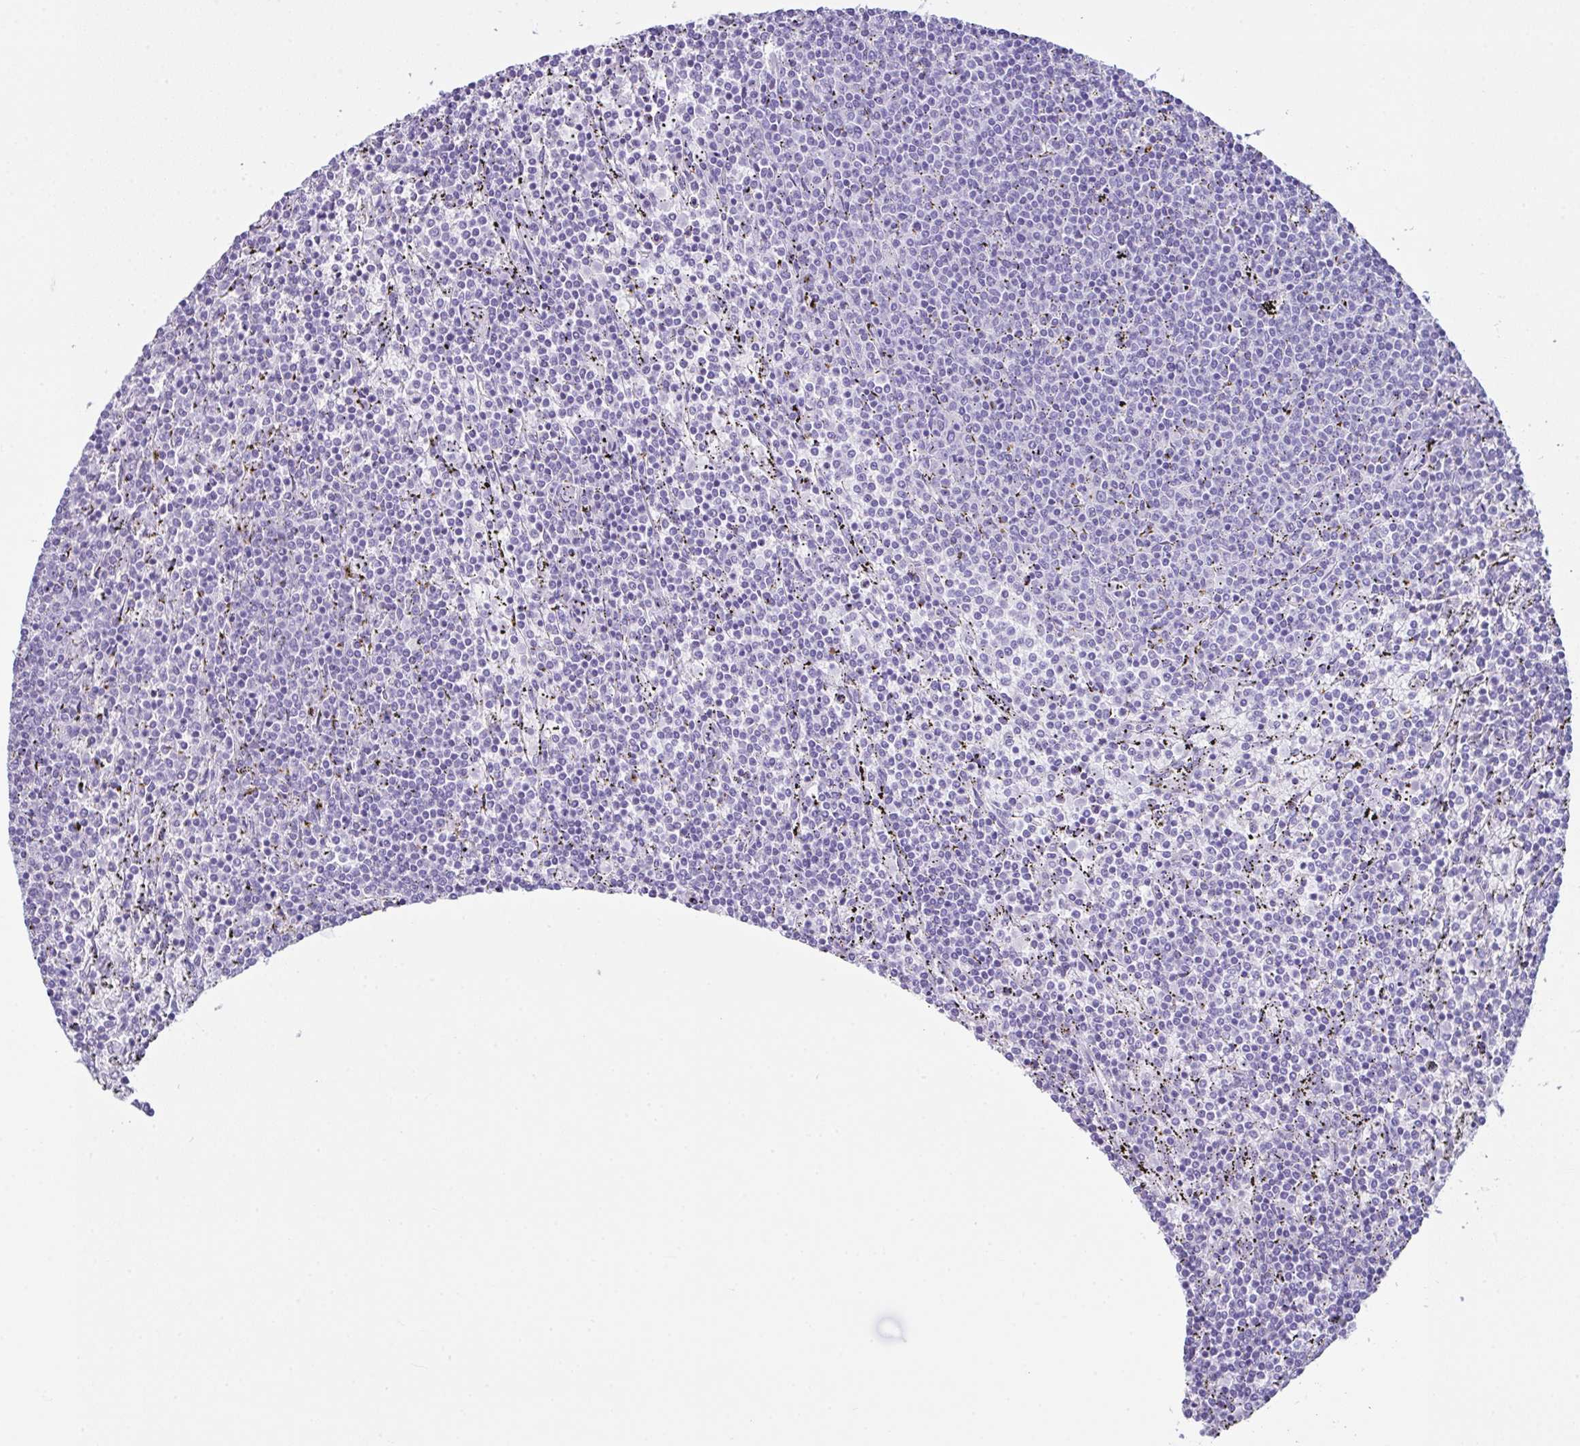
{"staining": {"intensity": "negative", "quantity": "none", "location": "none"}, "tissue": "lymphoma", "cell_type": "Tumor cells", "image_type": "cancer", "snomed": [{"axis": "morphology", "description": "Malignant lymphoma, non-Hodgkin's type, Low grade"}, {"axis": "topography", "description": "Spleen"}], "caption": "Tumor cells show no significant staining in lymphoma.", "gene": "LGALS4", "patient": {"sex": "female", "age": 50}}